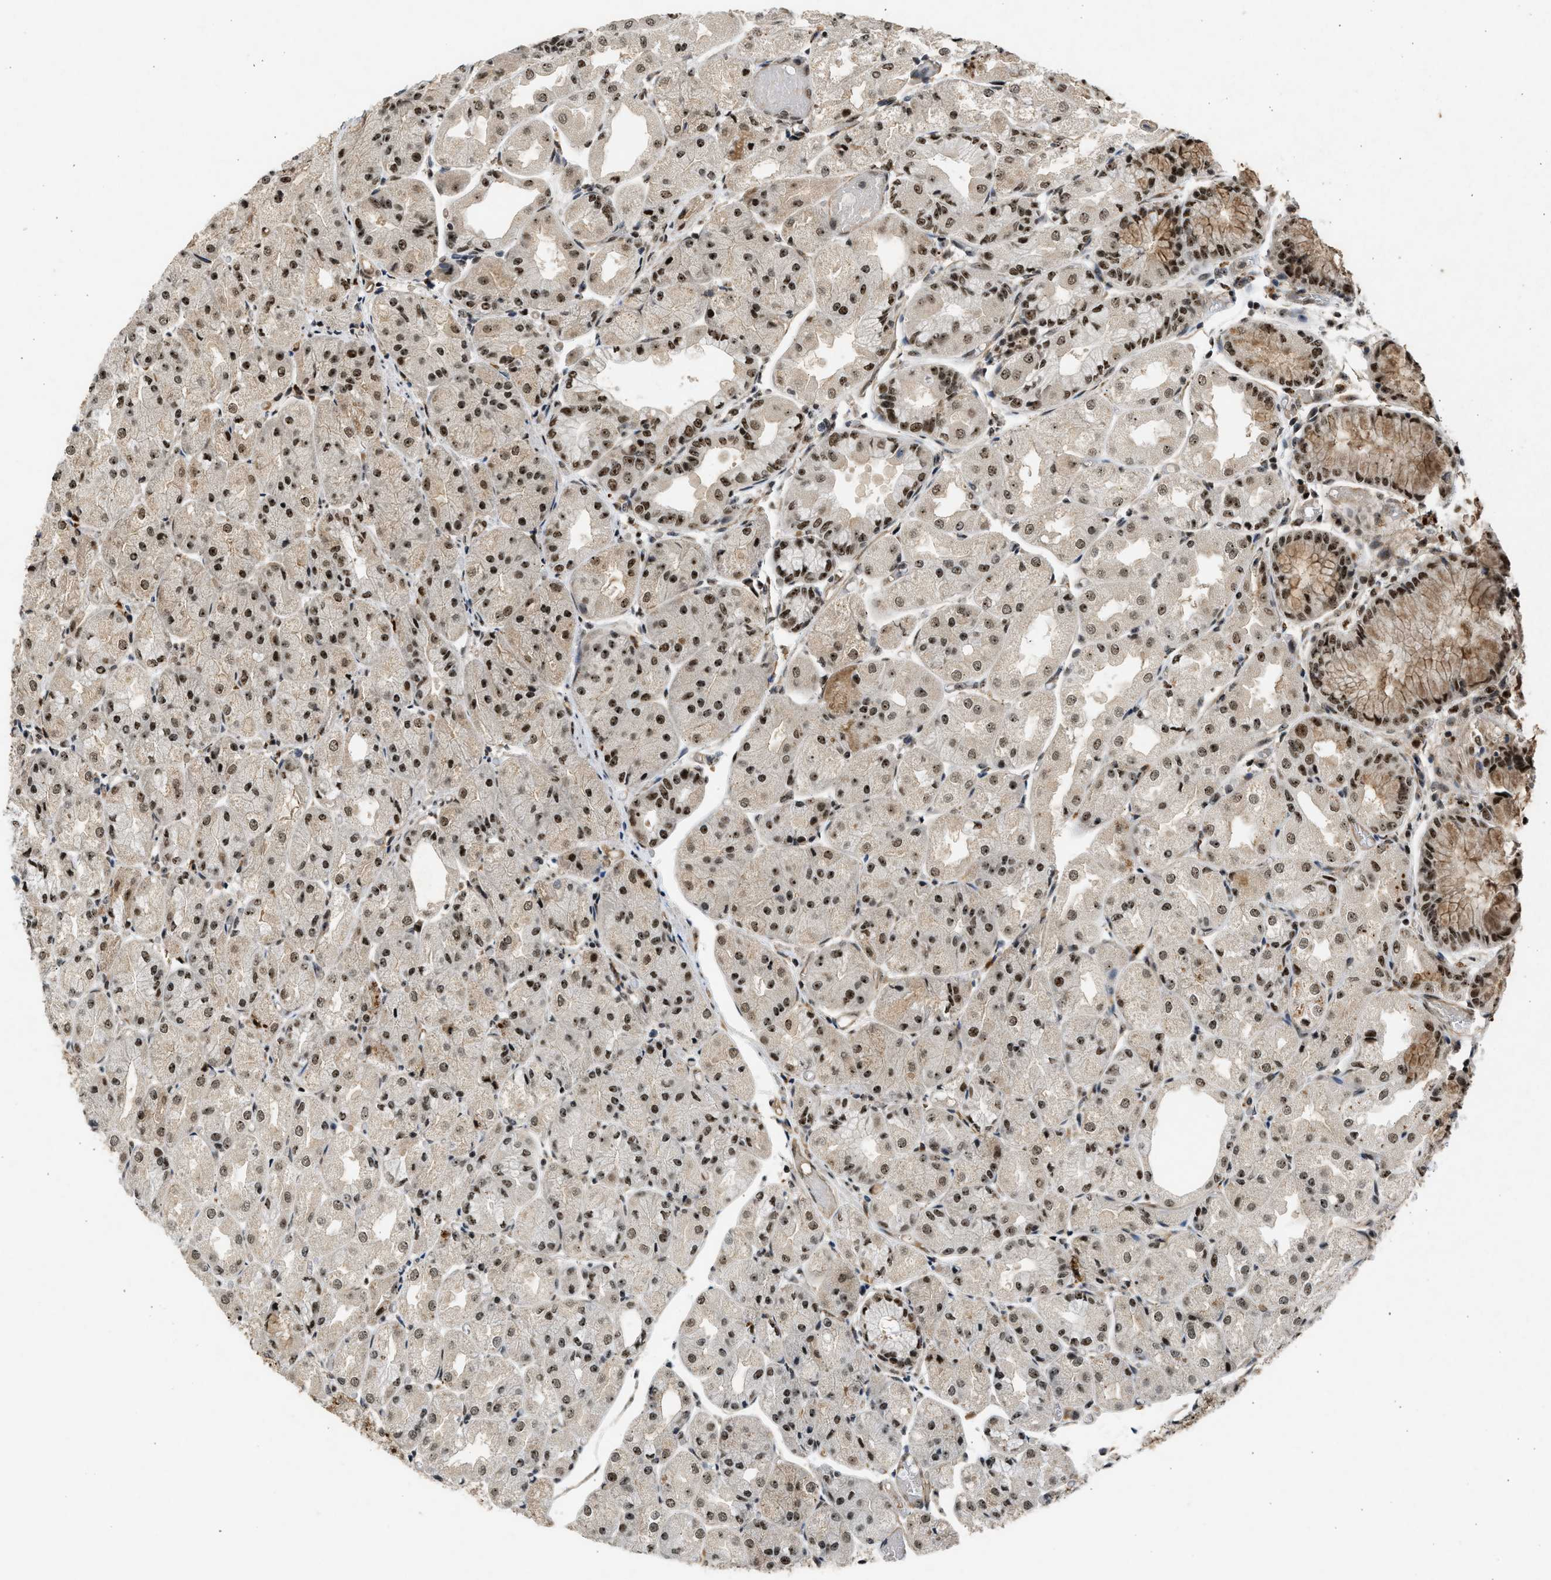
{"staining": {"intensity": "strong", "quantity": ">75%", "location": "cytoplasmic/membranous,nuclear"}, "tissue": "stomach", "cell_type": "Glandular cells", "image_type": "normal", "snomed": [{"axis": "morphology", "description": "Normal tissue, NOS"}, {"axis": "topography", "description": "Stomach, upper"}], "caption": "DAB (3,3'-diaminobenzidine) immunohistochemical staining of unremarkable stomach reveals strong cytoplasmic/membranous,nuclear protein positivity in approximately >75% of glandular cells. Ihc stains the protein in brown and the nuclei are stained blue.", "gene": "TFDP2", "patient": {"sex": "male", "age": 72}}